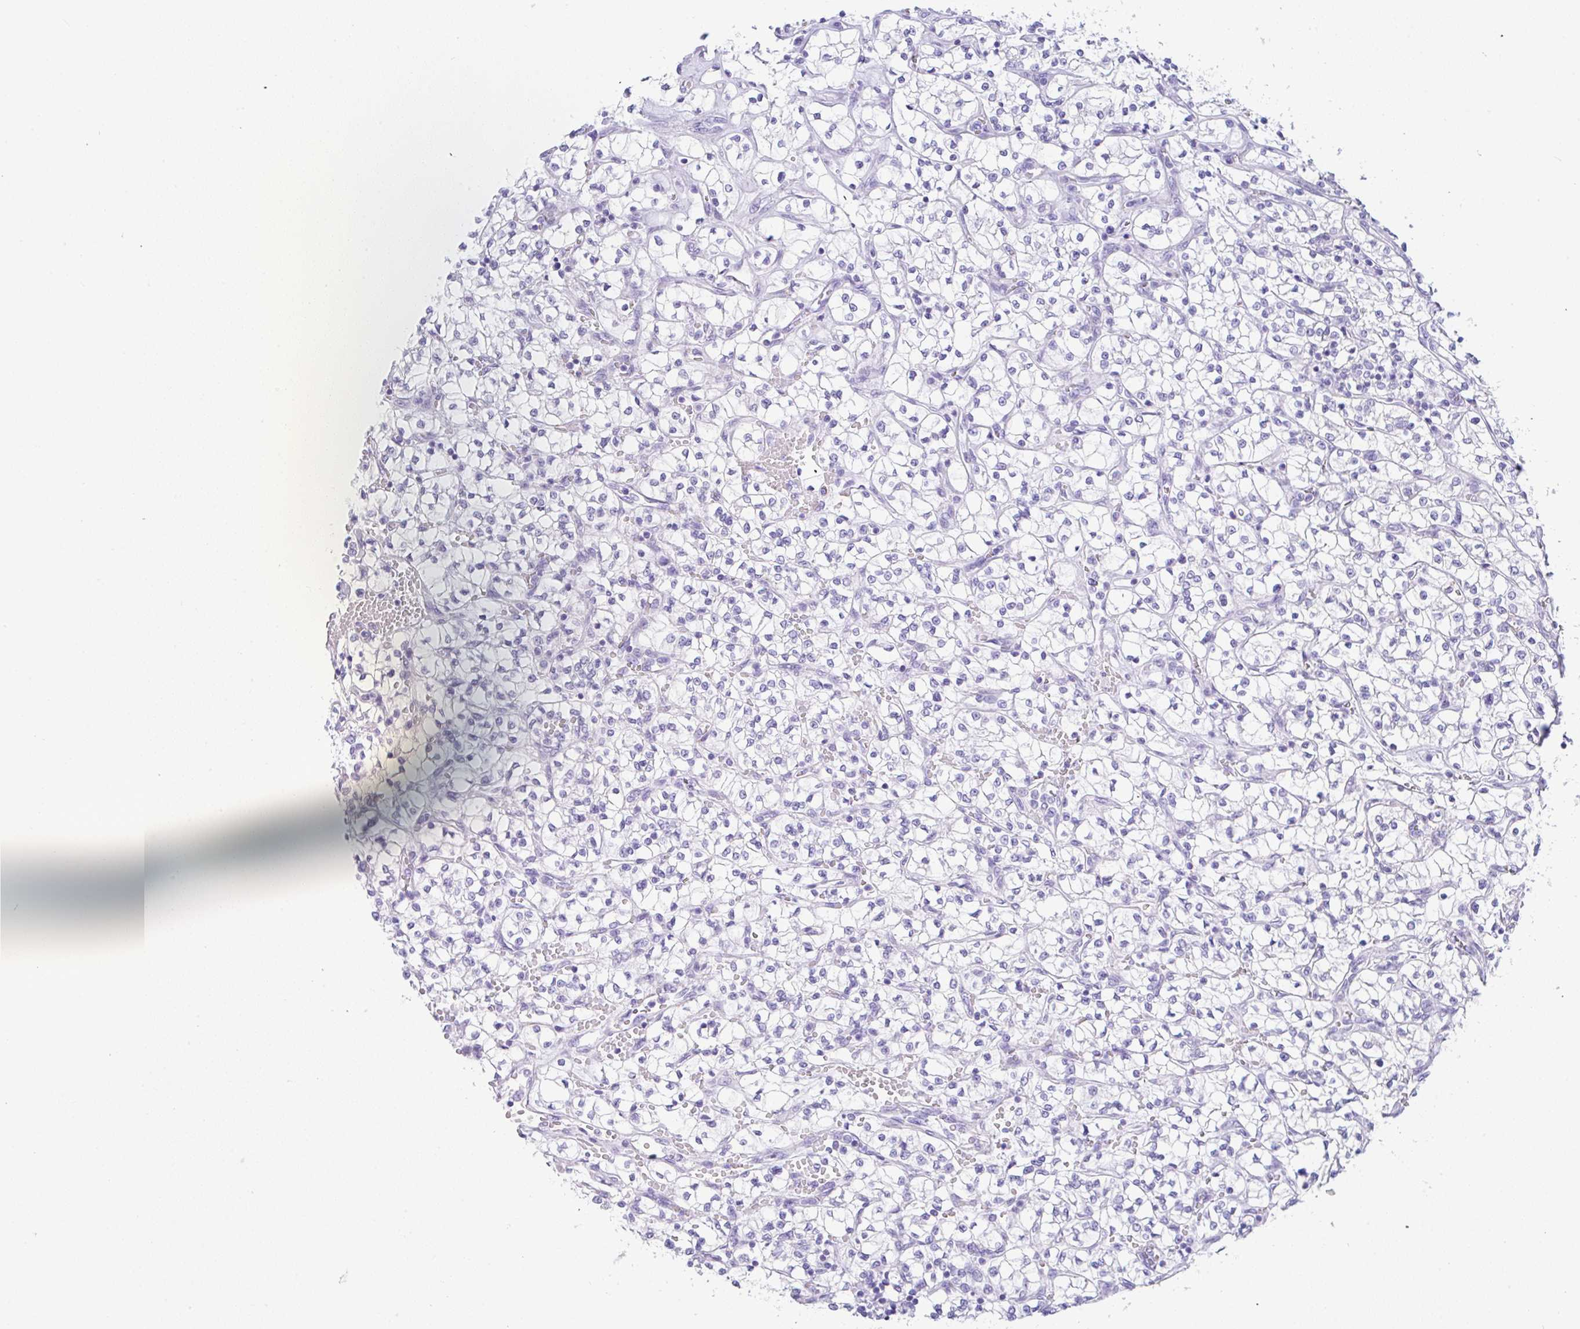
{"staining": {"intensity": "negative", "quantity": "none", "location": "none"}, "tissue": "renal cancer", "cell_type": "Tumor cells", "image_type": "cancer", "snomed": [{"axis": "morphology", "description": "Adenocarcinoma, NOS"}, {"axis": "topography", "description": "Kidney"}], "caption": "Protein analysis of renal cancer reveals no significant positivity in tumor cells. Nuclei are stained in blue.", "gene": "NDUFAF8", "patient": {"sex": "female", "age": 64}}